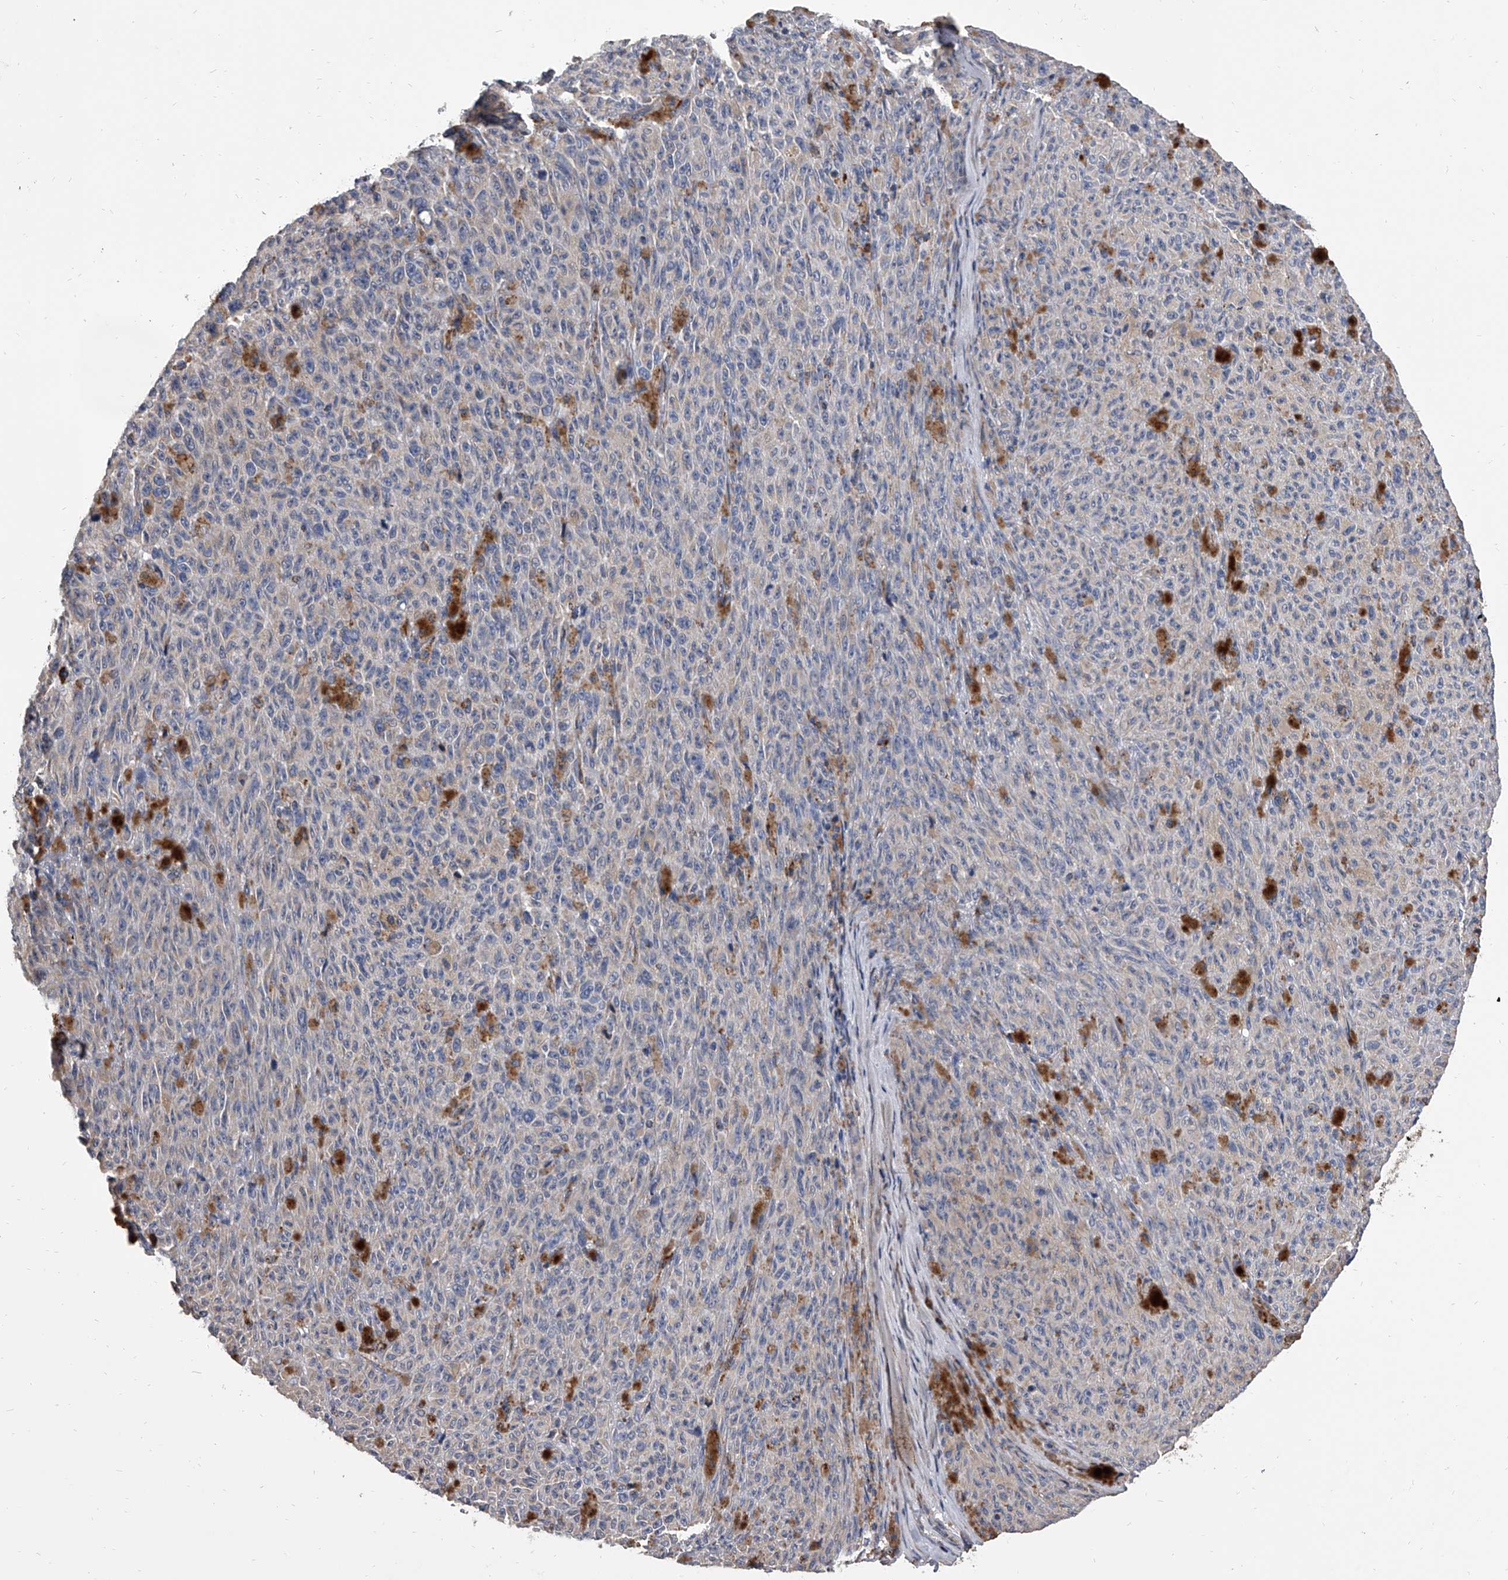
{"staining": {"intensity": "negative", "quantity": "none", "location": "none"}, "tissue": "melanoma", "cell_type": "Tumor cells", "image_type": "cancer", "snomed": [{"axis": "morphology", "description": "Malignant melanoma, NOS"}, {"axis": "topography", "description": "Skin"}], "caption": "IHC photomicrograph of neoplastic tissue: malignant melanoma stained with DAB reveals no significant protein positivity in tumor cells. (Stains: DAB immunohistochemistry with hematoxylin counter stain, Microscopy: brightfield microscopy at high magnification).", "gene": "MRPL28", "patient": {"sex": "female", "age": 82}}